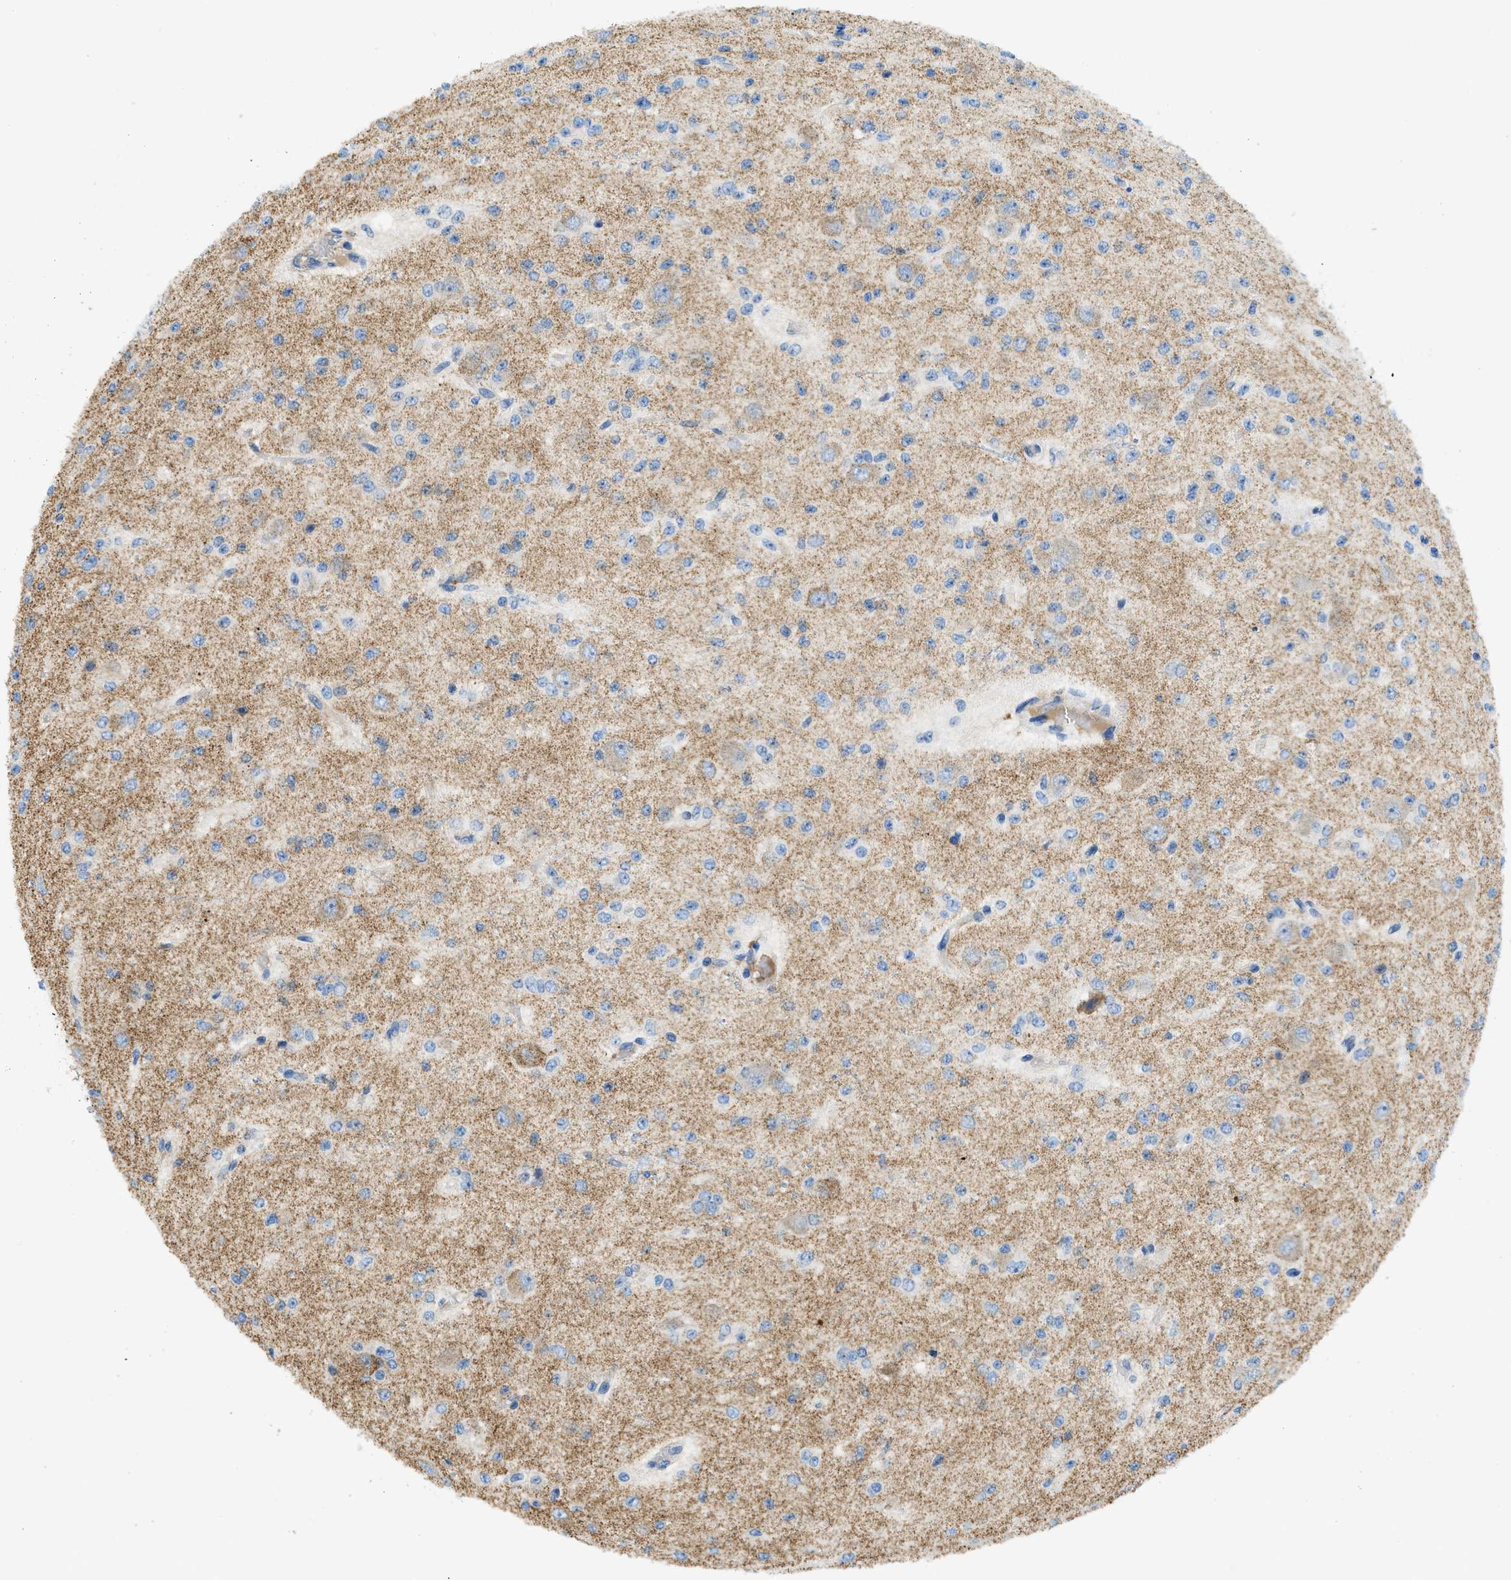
{"staining": {"intensity": "weak", "quantity": ">75%", "location": "cytoplasmic/membranous"}, "tissue": "glioma", "cell_type": "Tumor cells", "image_type": "cancer", "snomed": [{"axis": "morphology", "description": "Glioma, malignant, High grade"}, {"axis": "topography", "description": "pancreas cauda"}], "caption": "Protein expression analysis of malignant glioma (high-grade) demonstrates weak cytoplasmic/membranous staining in about >75% of tumor cells.", "gene": "ZNF831", "patient": {"sex": "male", "age": 60}}